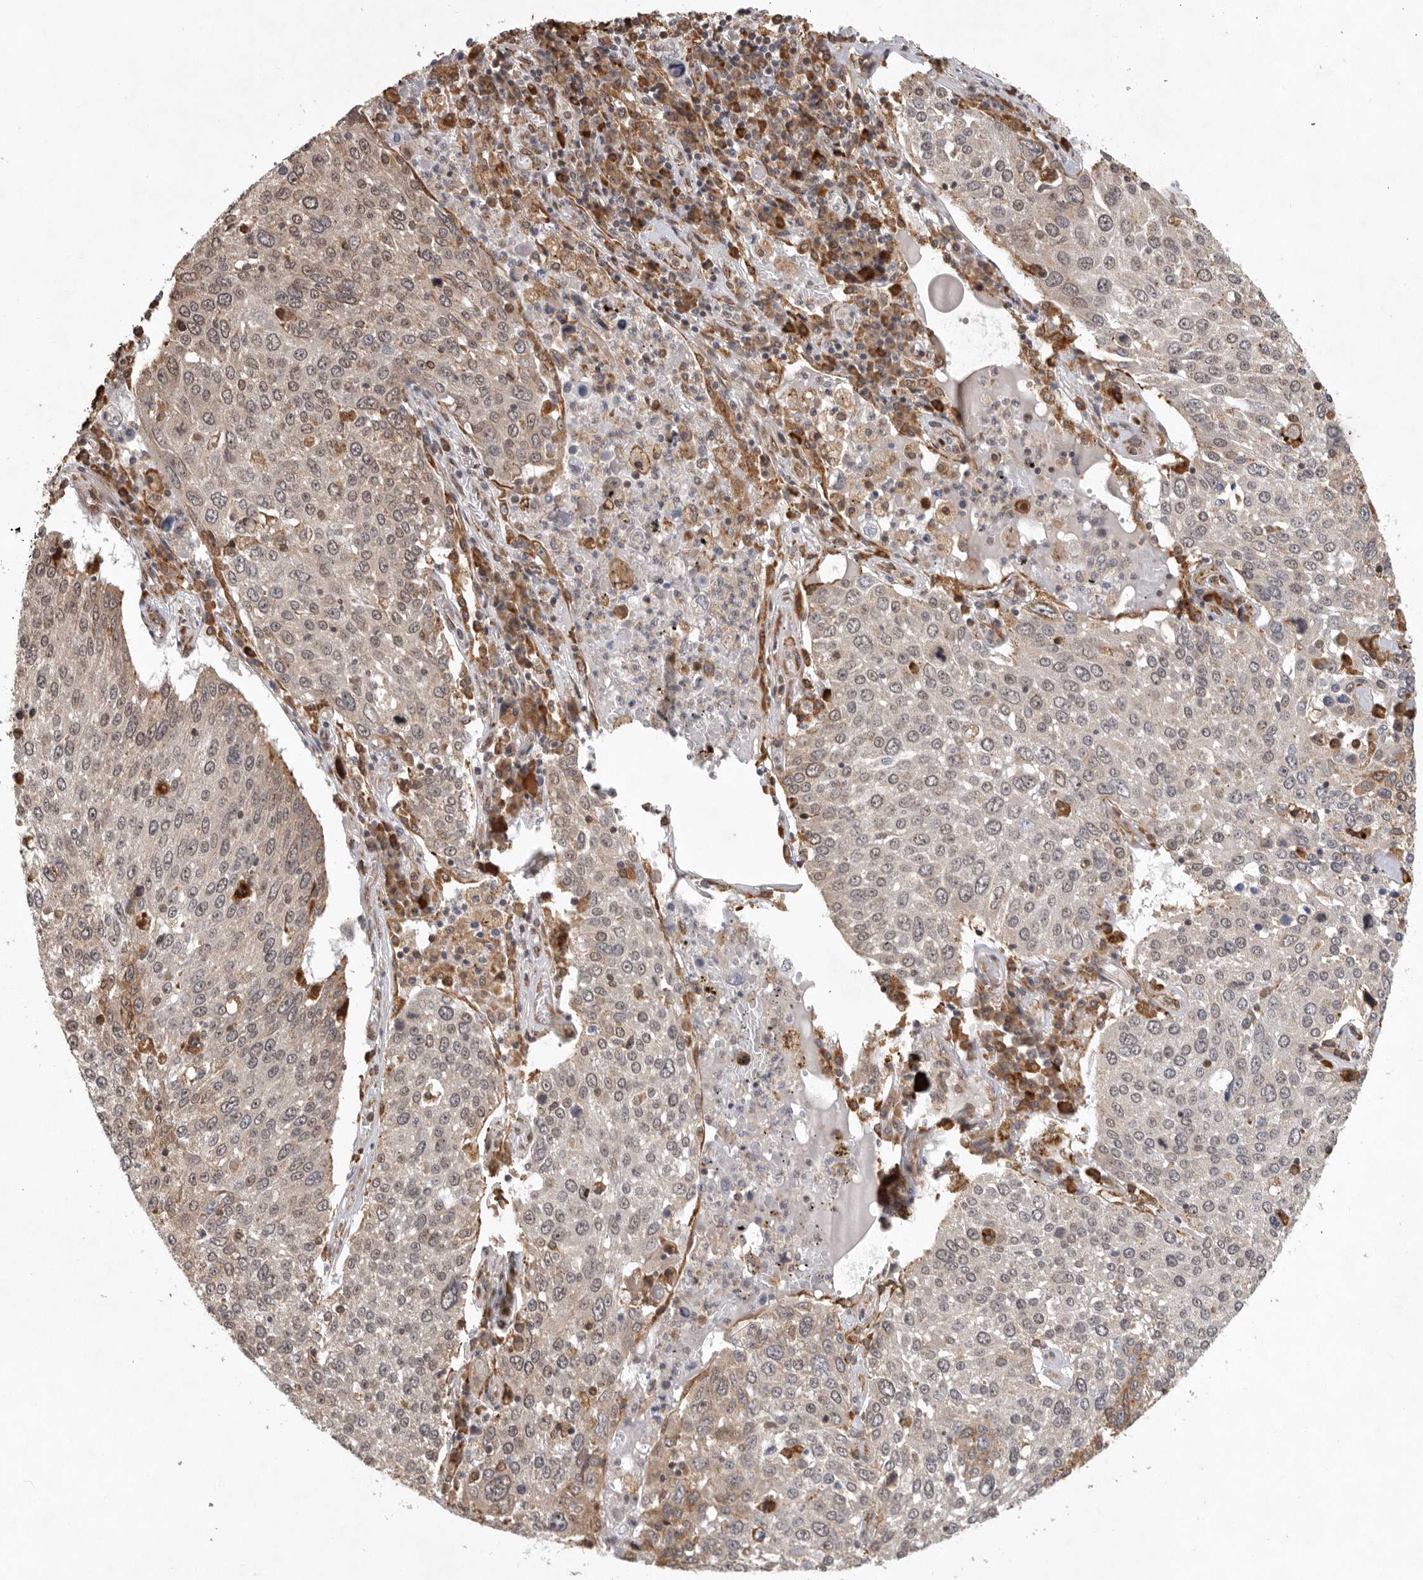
{"staining": {"intensity": "weak", "quantity": "25%-75%", "location": "cytoplasmic/membranous,nuclear"}, "tissue": "lung cancer", "cell_type": "Tumor cells", "image_type": "cancer", "snomed": [{"axis": "morphology", "description": "Squamous cell carcinoma, NOS"}, {"axis": "topography", "description": "Lung"}], "caption": "DAB (3,3'-diaminobenzidine) immunohistochemical staining of human squamous cell carcinoma (lung) exhibits weak cytoplasmic/membranous and nuclear protein expression in approximately 25%-75% of tumor cells.", "gene": "ZNF83", "patient": {"sex": "male", "age": 65}}